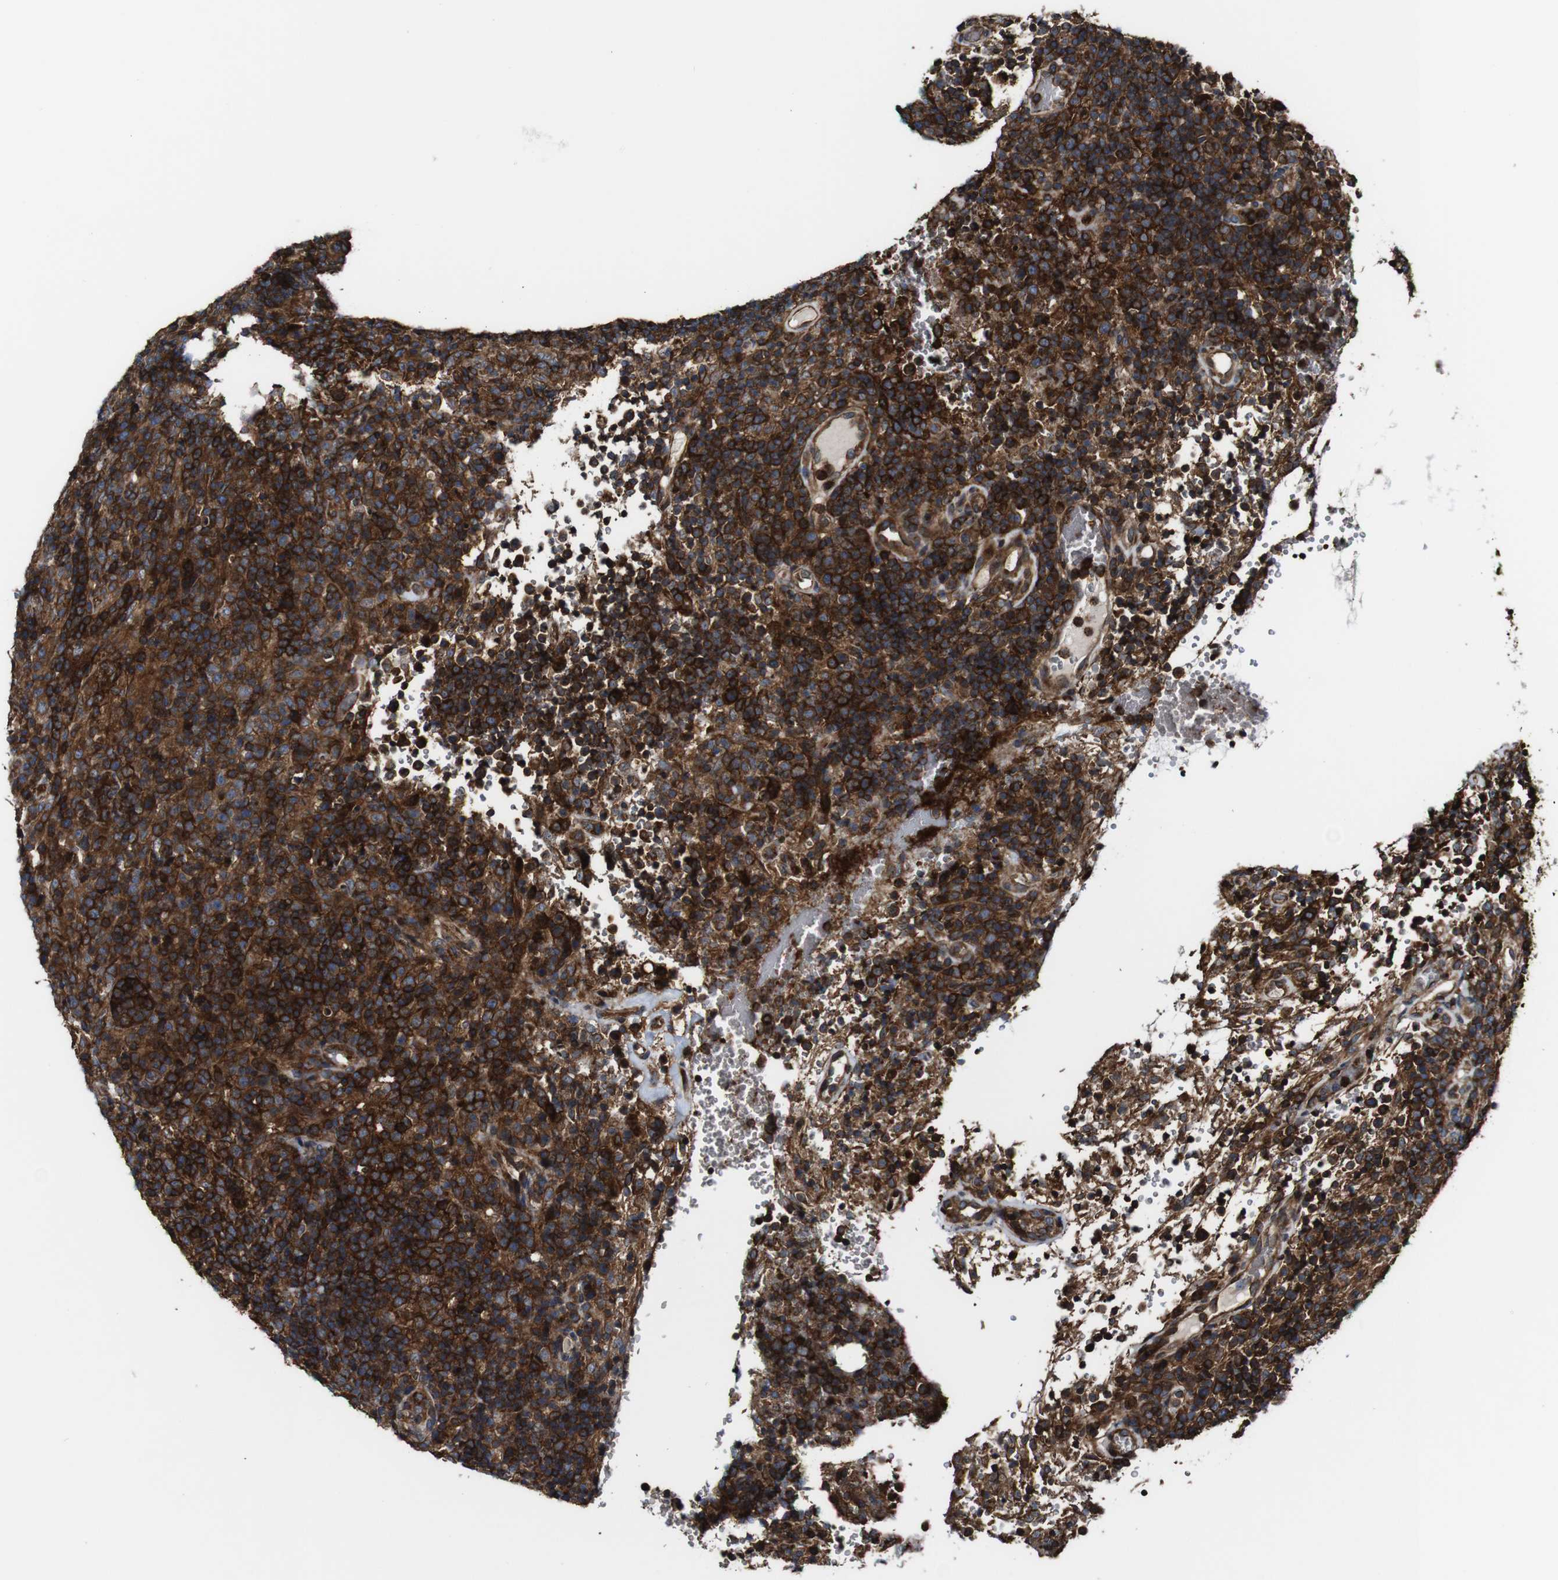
{"staining": {"intensity": "strong", "quantity": ">75%", "location": "cytoplasmic/membranous"}, "tissue": "lymphoma", "cell_type": "Tumor cells", "image_type": "cancer", "snomed": [{"axis": "morphology", "description": "Malignant lymphoma, non-Hodgkin's type, High grade"}, {"axis": "topography", "description": "Lymph node"}], "caption": "Tumor cells show high levels of strong cytoplasmic/membranous staining in approximately >75% of cells in high-grade malignant lymphoma, non-Hodgkin's type.", "gene": "TNIK", "patient": {"sex": "female", "age": 76}}